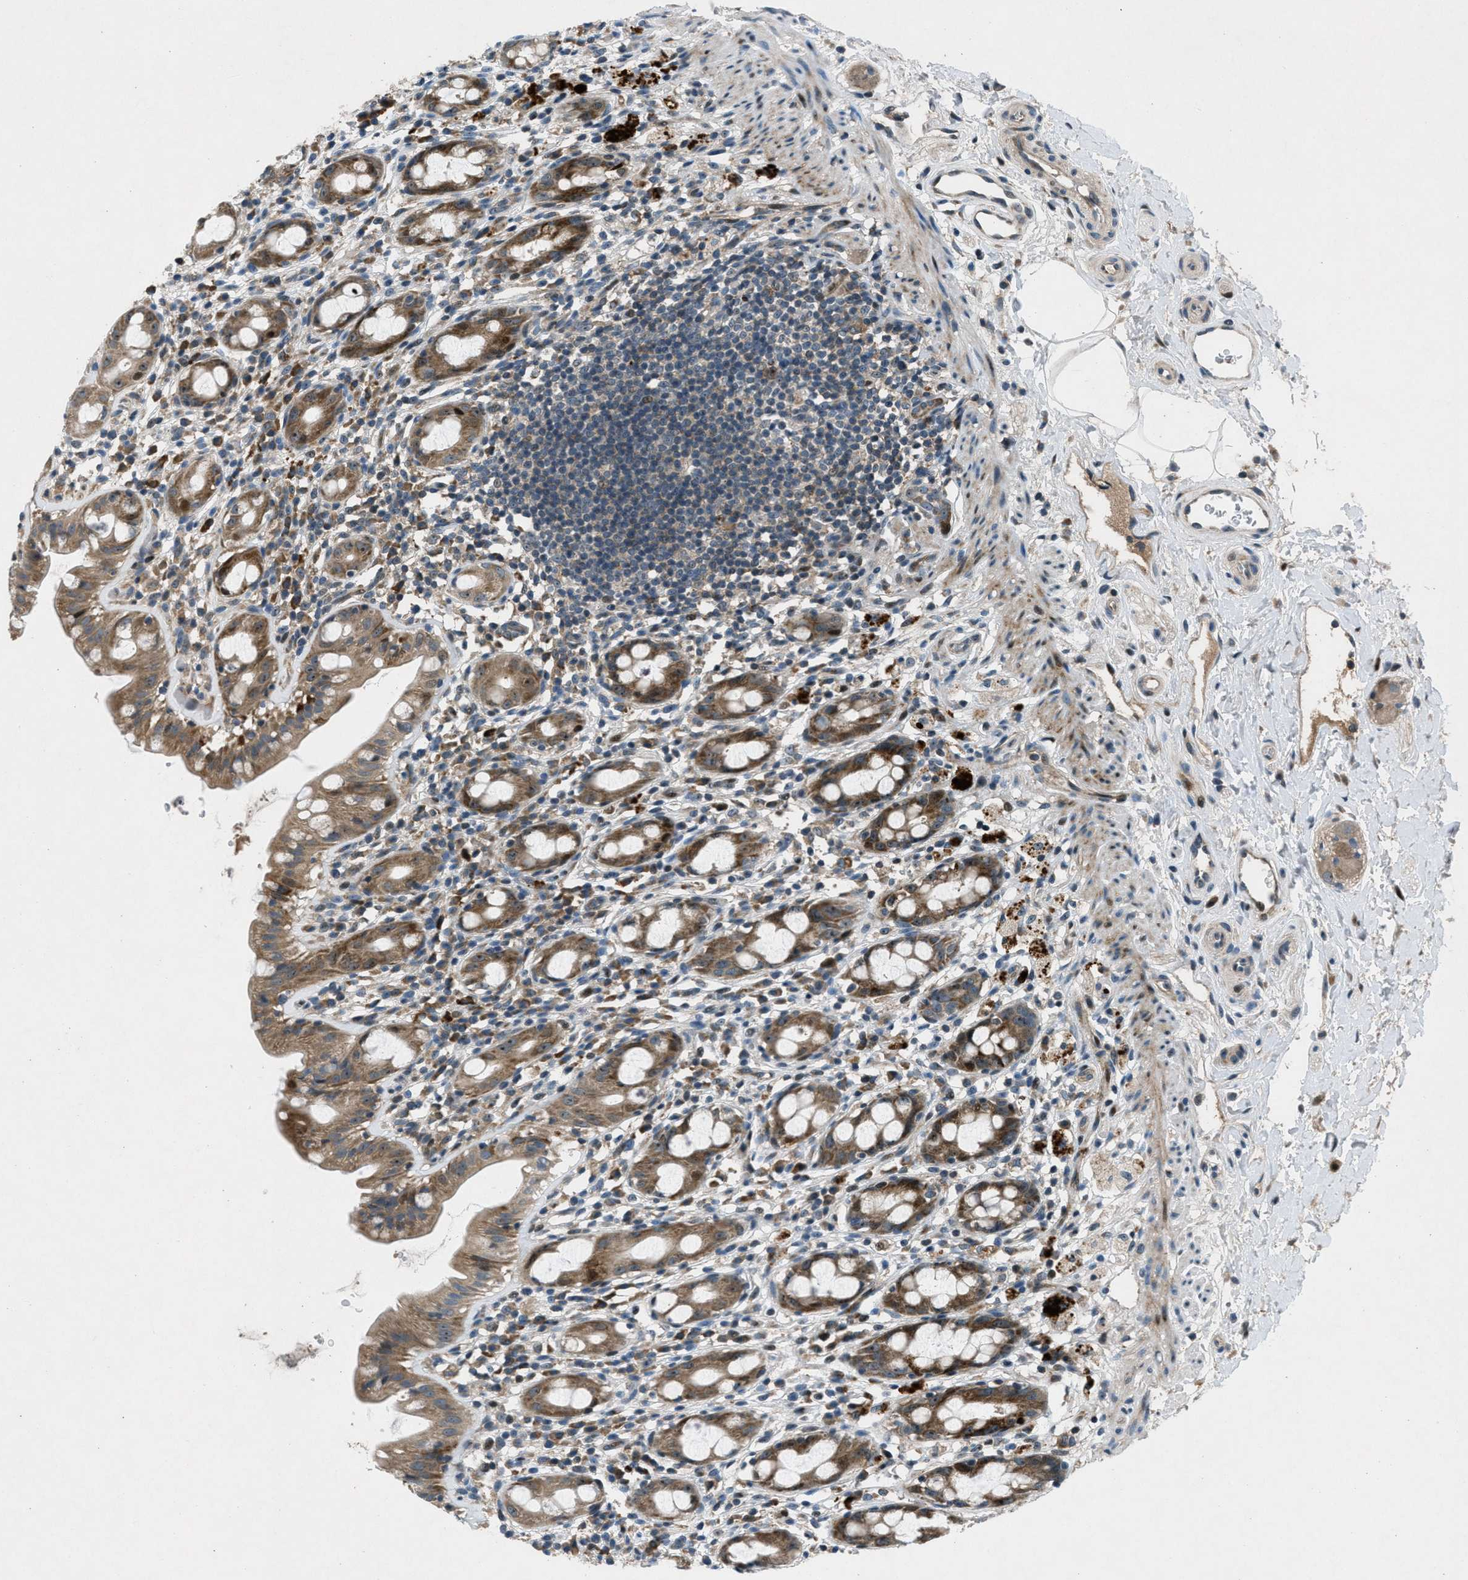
{"staining": {"intensity": "strong", "quantity": ">75%", "location": "cytoplasmic/membranous"}, "tissue": "rectum", "cell_type": "Glandular cells", "image_type": "normal", "snomed": [{"axis": "morphology", "description": "Normal tissue, NOS"}, {"axis": "topography", "description": "Rectum"}], "caption": "Protein expression analysis of unremarkable human rectum reveals strong cytoplasmic/membranous positivity in about >75% of glandular cells.", "gene": "CLEC2D", "patient": {"sex": "male", "age": 44}}